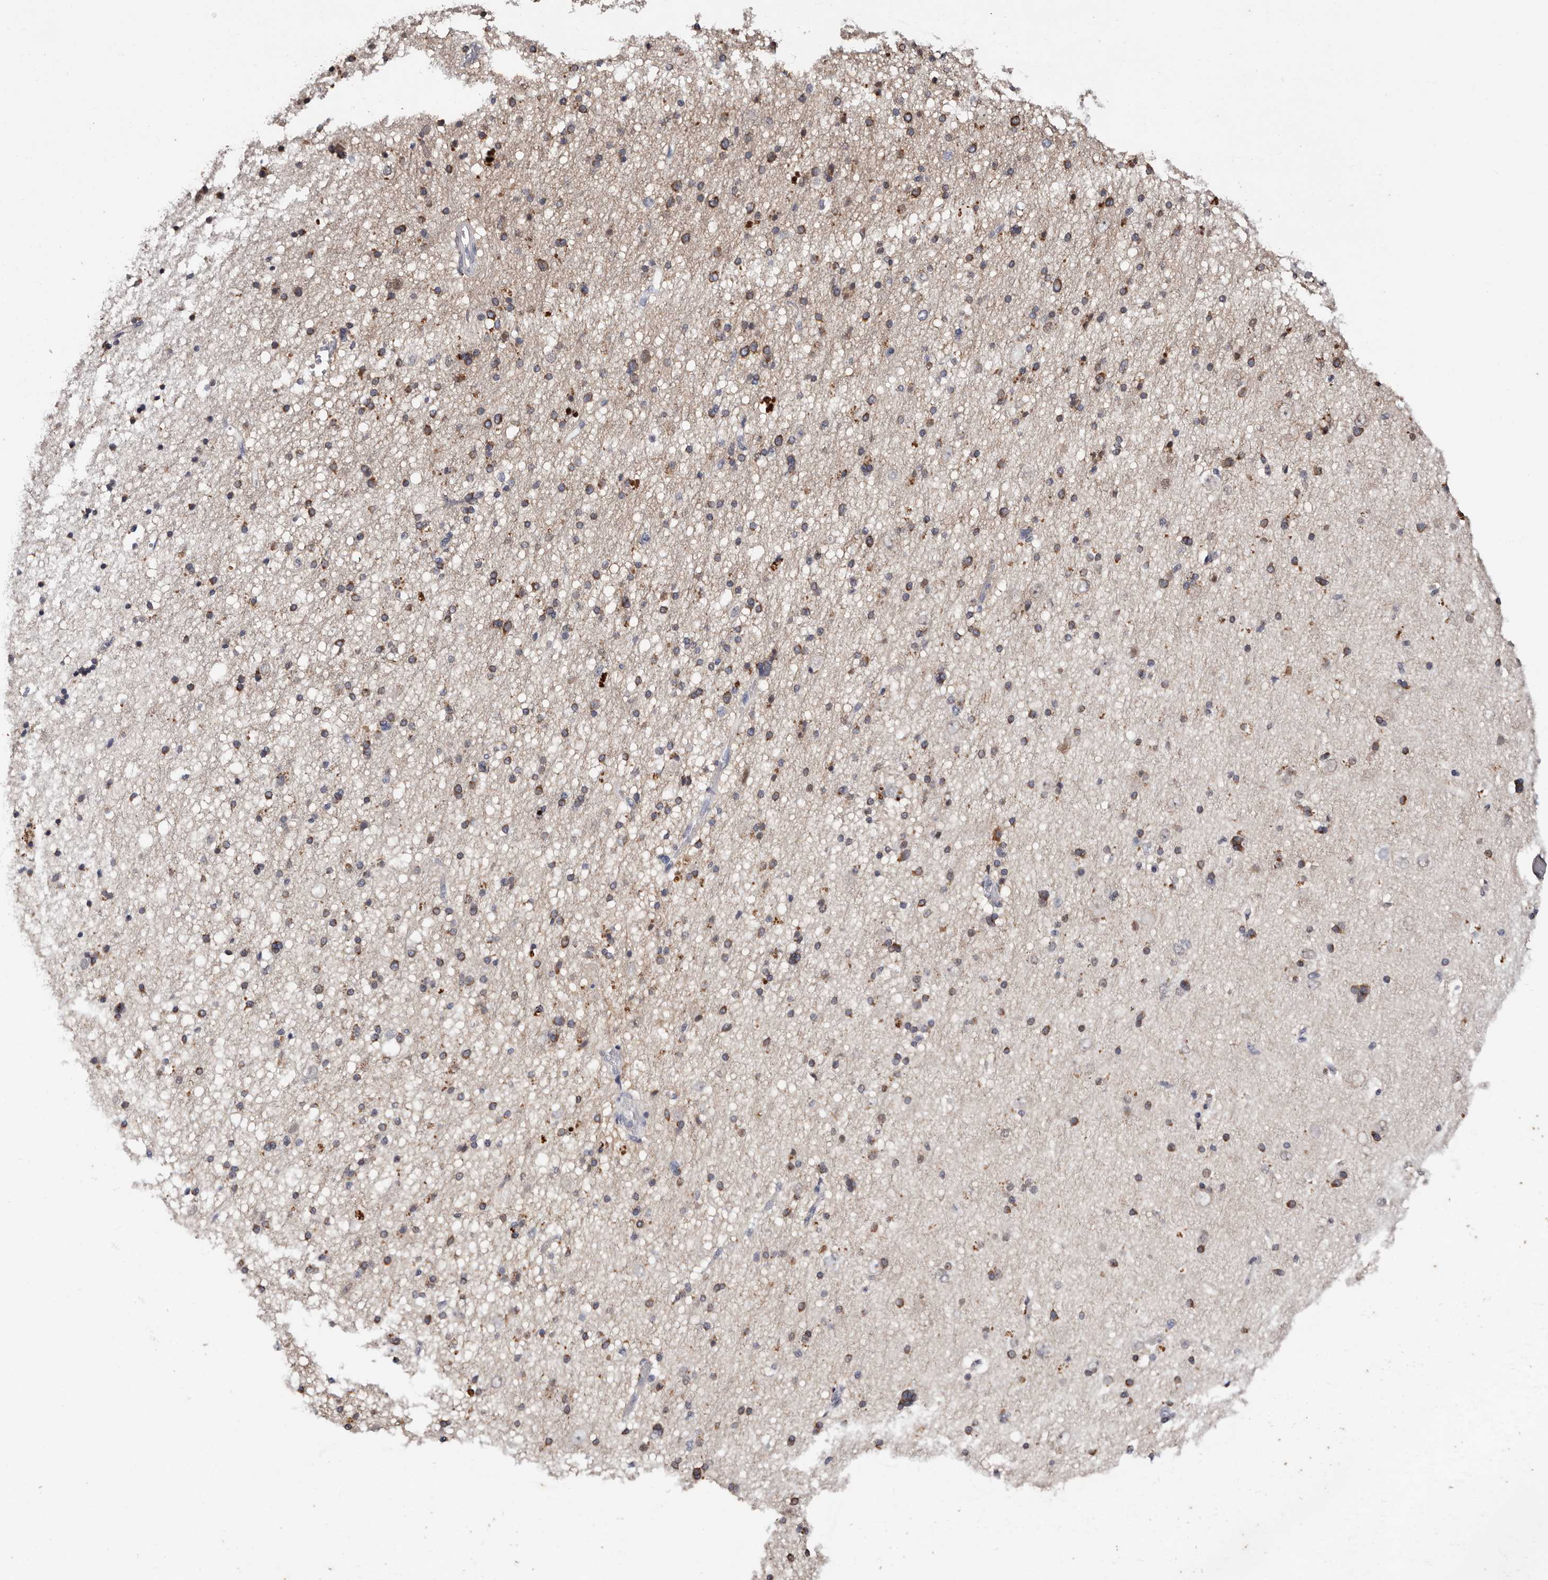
{"staining": {"intensity": "negative", "quantity": "none", "location": "none"}, "tissue": "cerebral cortex", "cell_type": "Endothelial cells", "image_type": "normal", "snomed": [{"axis": "morphology", "description": "Normal tissue, NOS"}, {"axis": "topography", "description": "Cerebral cortex"}], "caption": "Unremarkable cerebral cortex was stained to show a protein in brown. There is no significant expression in endothelial cells.", "gene": "TYW3", "patient": {"sex": "male", "age": 34}}